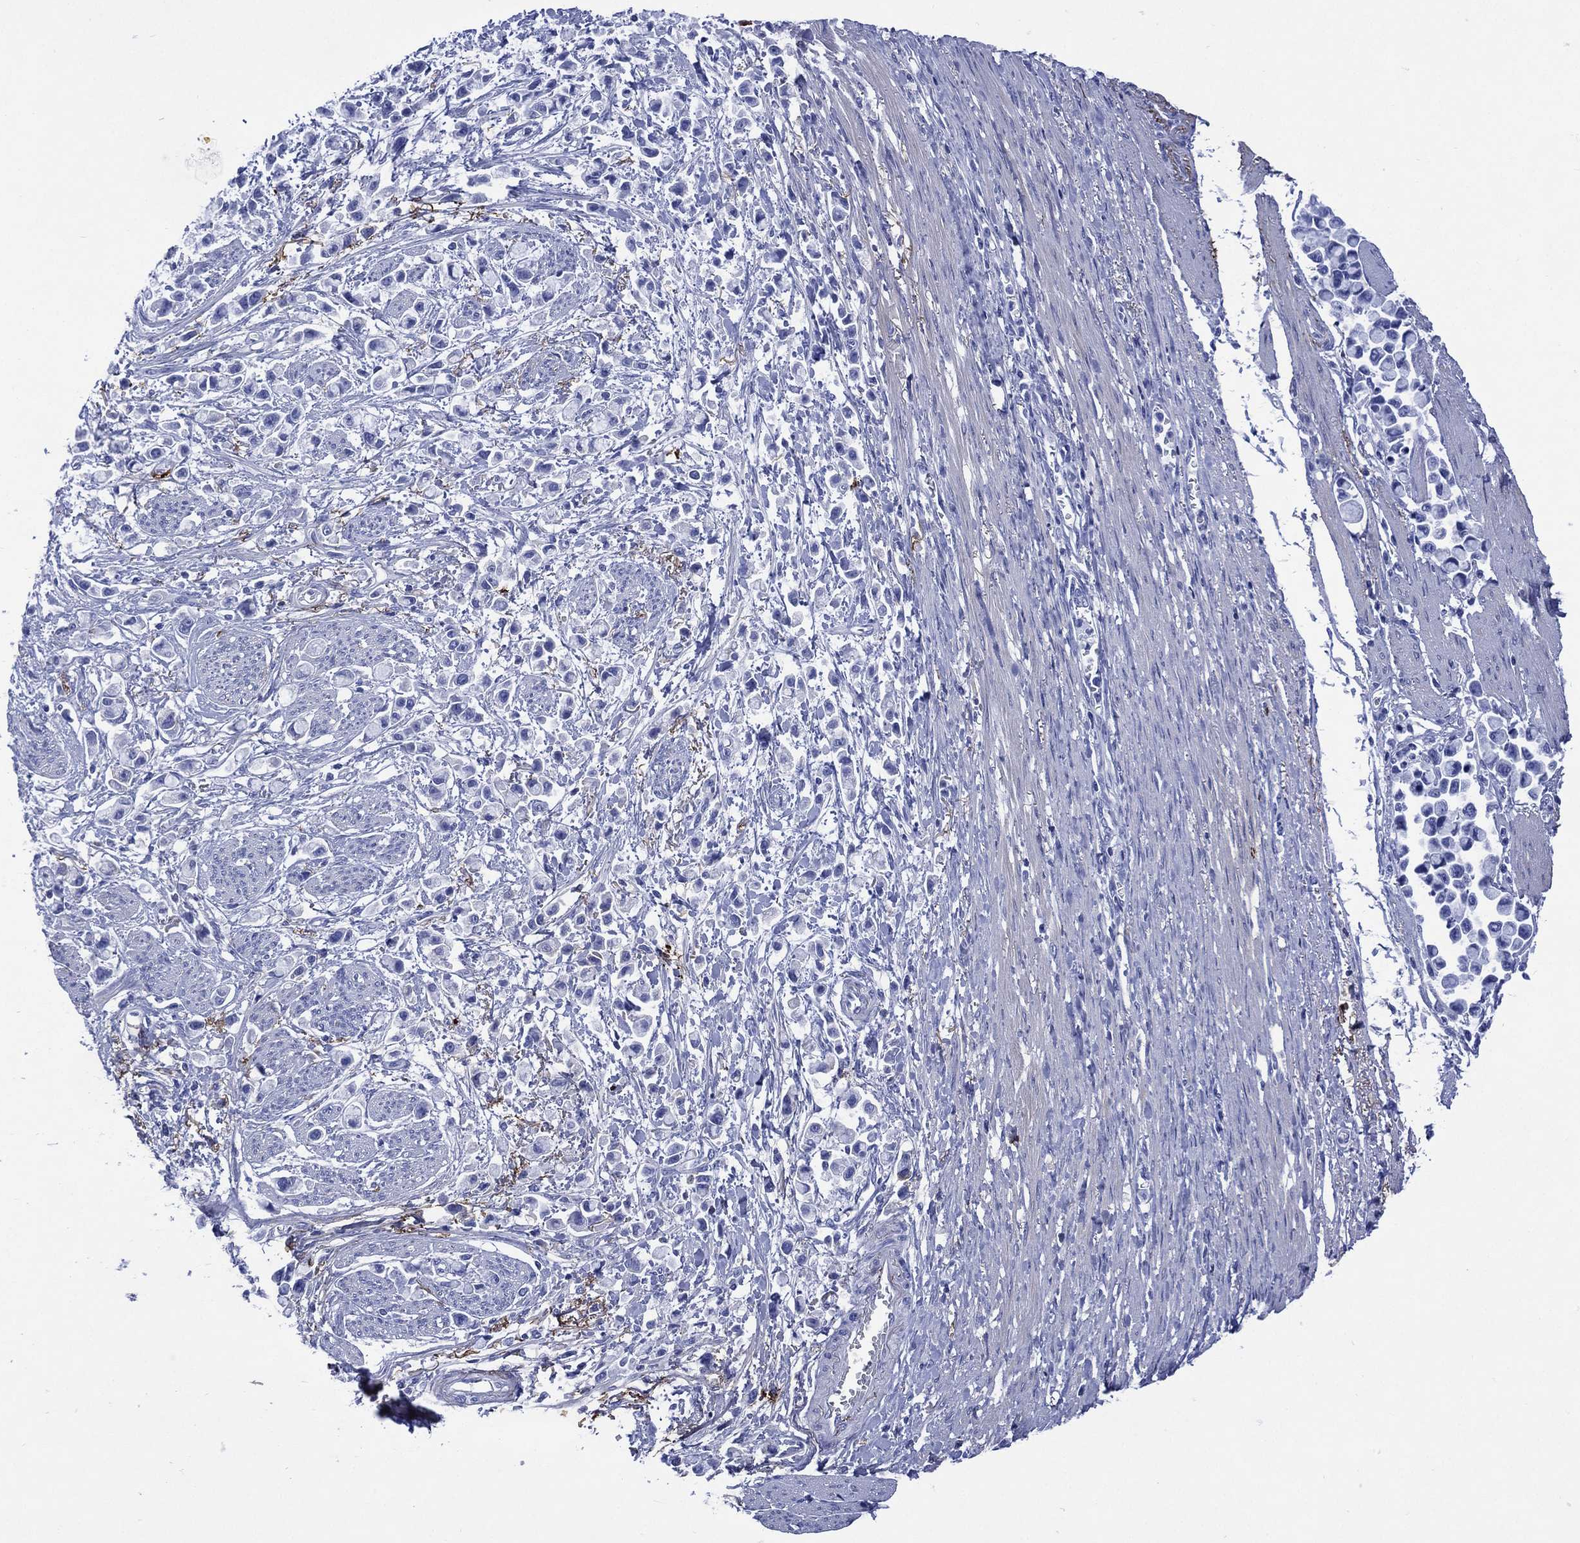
{"staining": {"intensity": "negative", "quantity": "none", "location": "none"}, "tissue": "stomach cancer", "cell_type": "Tumor cells", "image_type": "cancer", "snomed": [{"axis": "morphology", "description": "Adenocarcinoma, NOS"}, {"axis": "topography", "description": "Stomach"}], "caption": "An IHC micrograph of stomach adenocarcinoma is shown. There is no staining in tumor cells of stomach adenocarcinoma.", "gene": "SHCBP1L", "patient": {"sex": "female", "age": 81}}